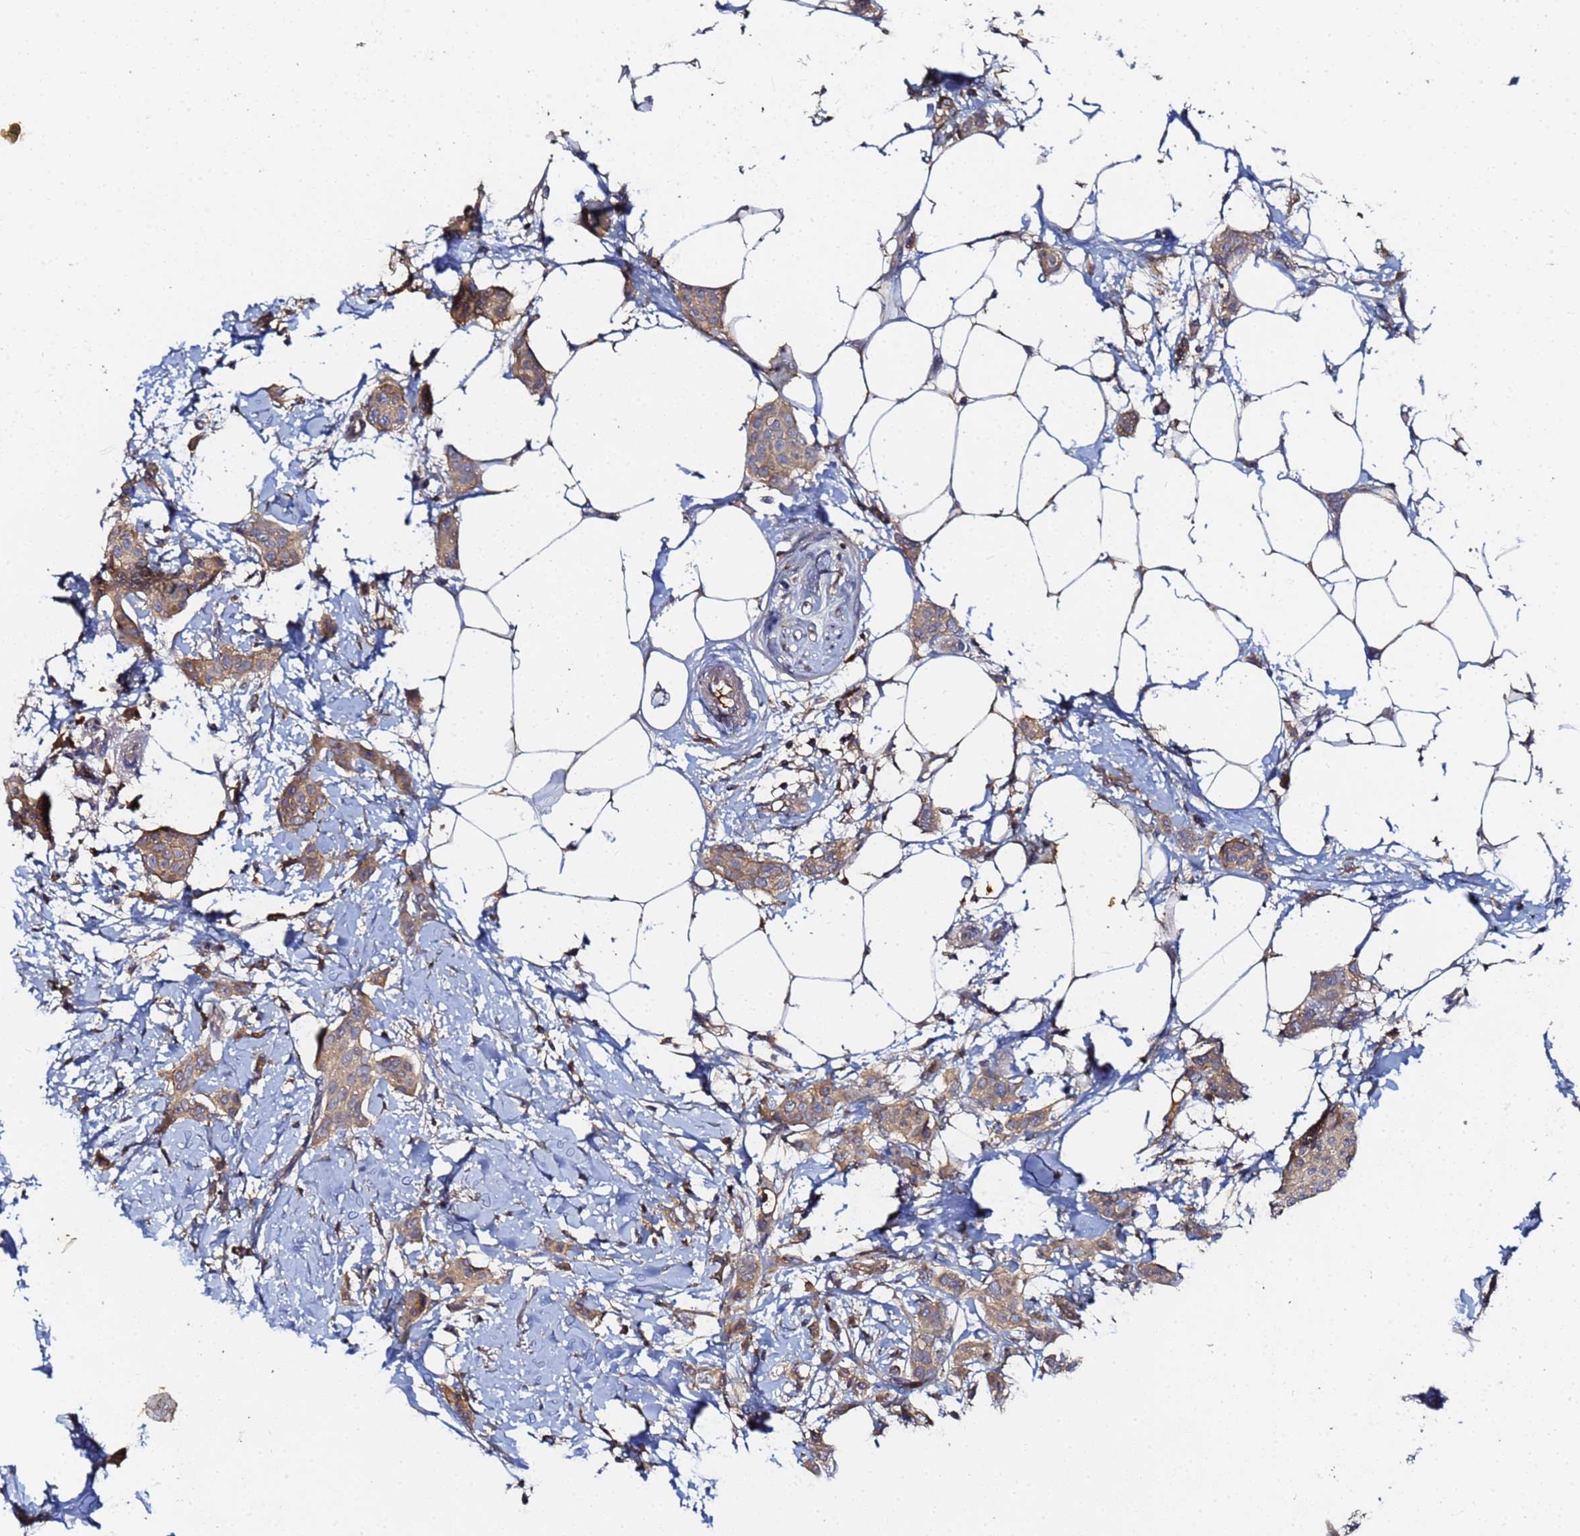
{"staining": {"intensity": "moderate", "quantity": ">75%", "location": "cytoplasmic/membranous"}, "tissue": "breast cancer", "cell_type": "Tumor cells", "image_type": "cancer", "snomed": [{"axis": "morphology", "description": "Duct carcinoma"}, {"axis": "topography", "description": "Breast"}], "caption": "Protein analysis of infiltrating ductal carcinoma (breast) tissue displays moderate cytoplasmic/membranous expression in about >75% of tumor cells. The staining is performed using DAB brown chromogen to label protein expression. The nuclei are counter-stained blue using hematoxylin.", "gene": "LRRC69", "patient": {"sex": "female", "age": 72}}